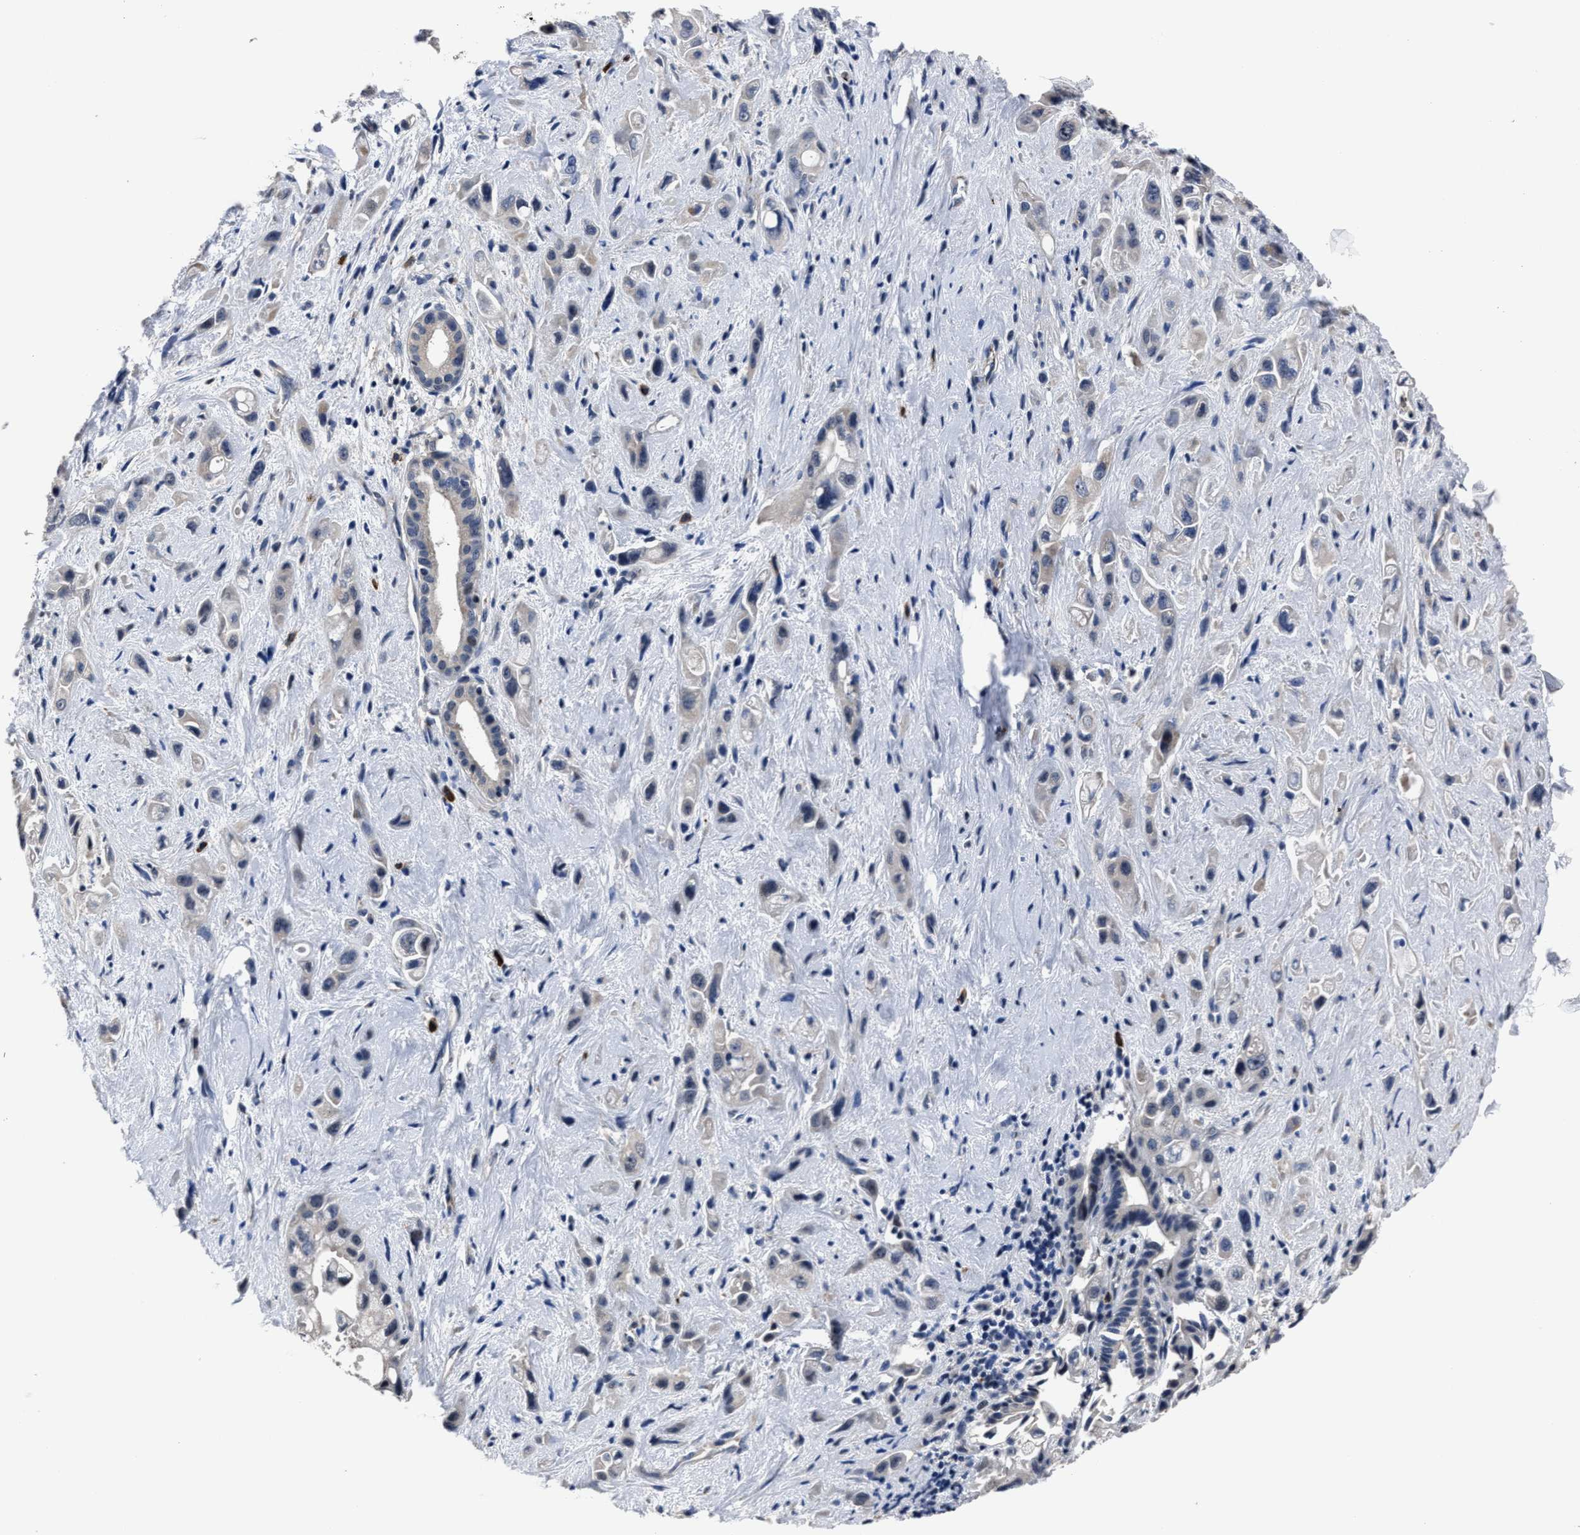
{"staining": {"intensity": "negative", "quantity": "none", "location": "none"}, "tissue": "pancreatic cancer", "cell_type": "Tumor cells", "image_type": "cancer", "snomed": [{"axis": "morphology", "description": "Adenocarcinoma, NOS"}, {"axis": "topography", "description": "Pancreas"}], "caption": "The image displays no significant expression in tumor cells of adenocarcinoma (pancreatic).", "gene": "RSBN1L", "patient": {"sex": "female", "age": 66}}